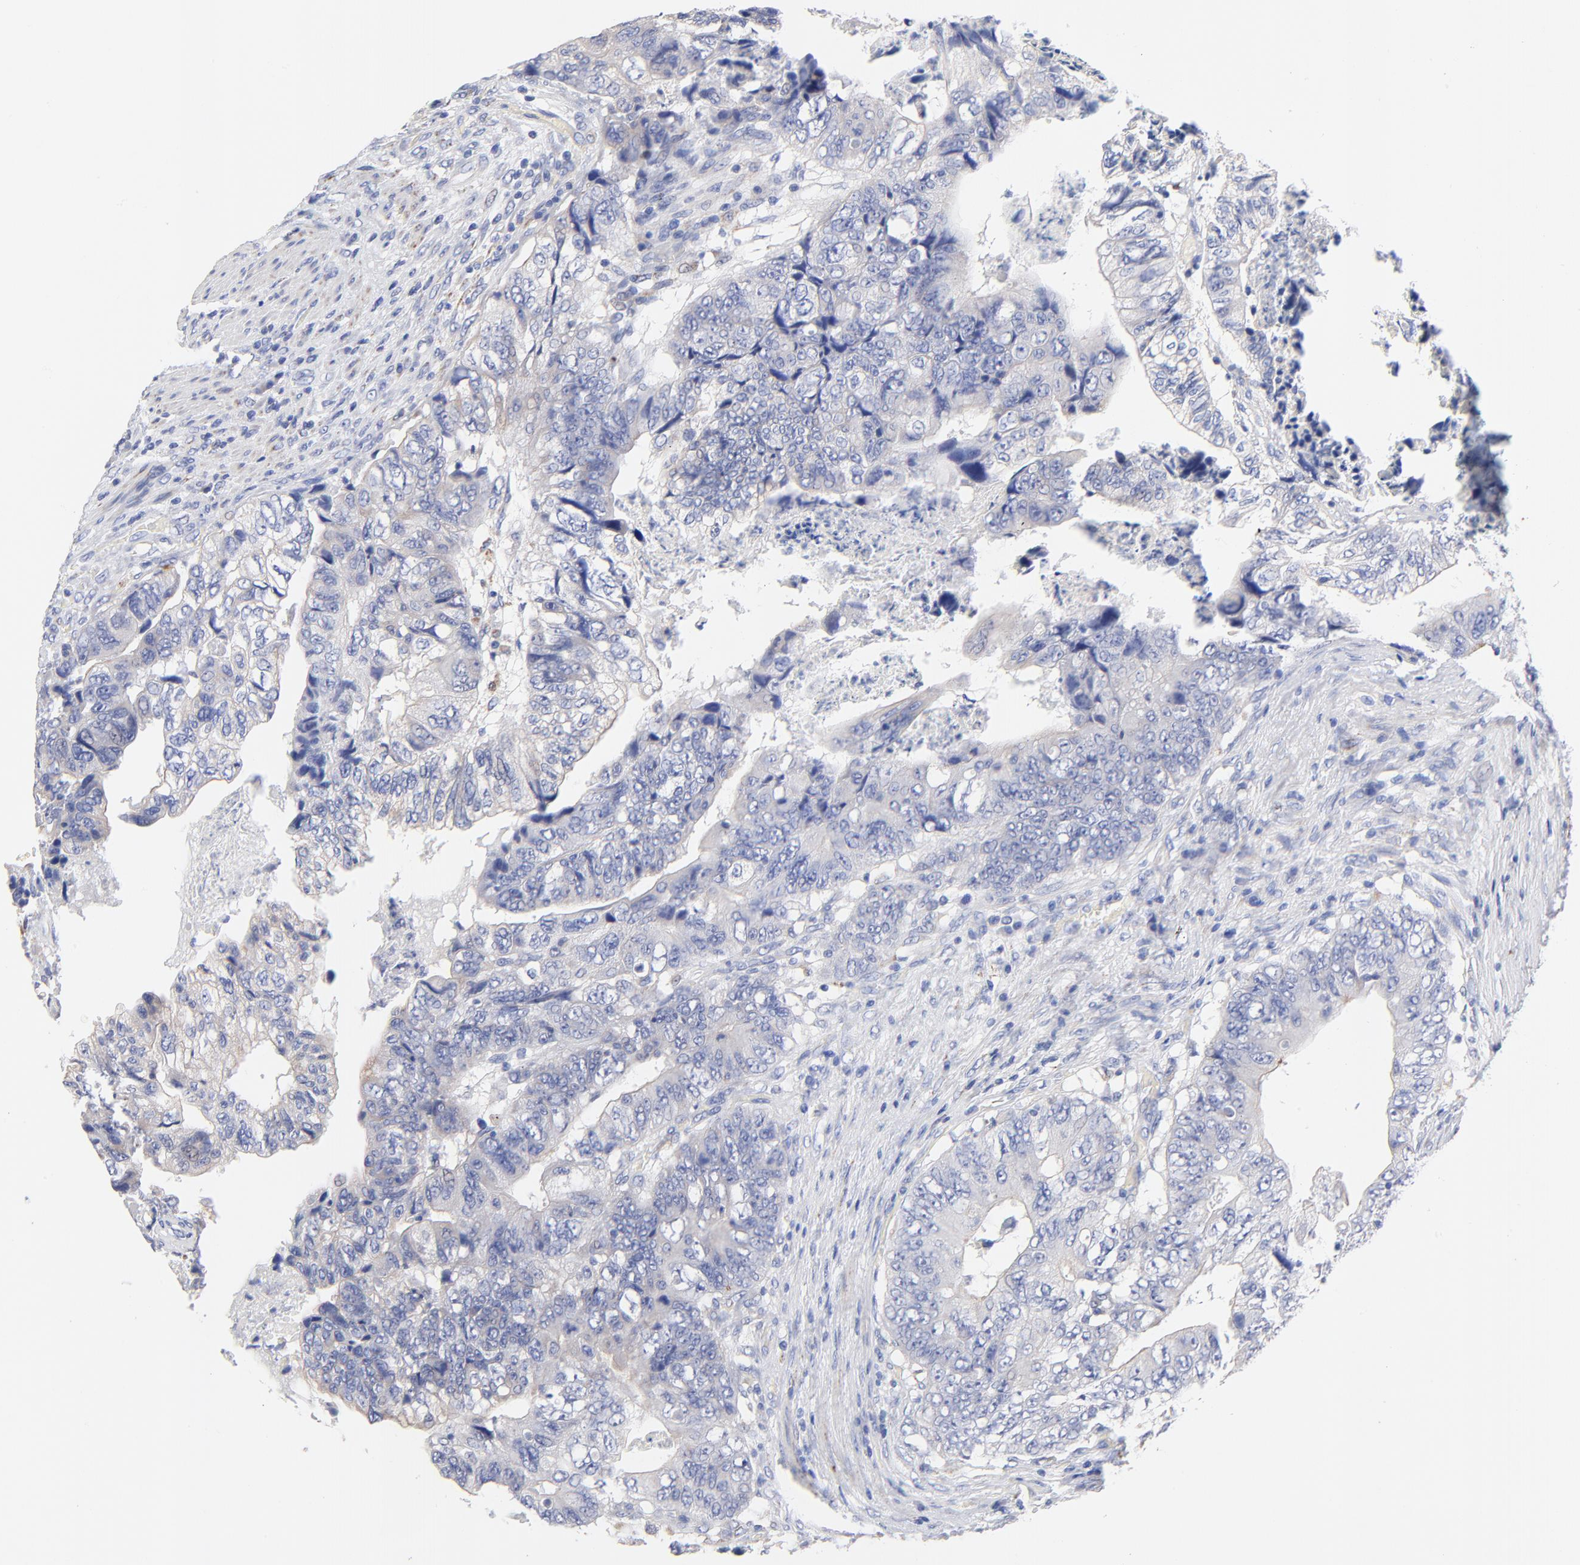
{"staining": {"intensity": "weak", "quantity": "<25%", "location": "cytoplasmic/membranous"}, "tissue": "colorectal cancer", "cell_type": "Tumor cells", "image_type": "cancer", "snomed": [{"axis": "morphology", "description": "Adenocarcinoma, NOS"}, {"axis": "topography", "description": "Rectum"}], "caption": "Colorectal cancer (adenocarcinoma) was stained to show a protein in brown. There is no significant staining in tumor cells. (DAB IHC with hematoxylin counter stain).", "gene": "FBXO10", "patient": {"sex": "female", "age": 82}}